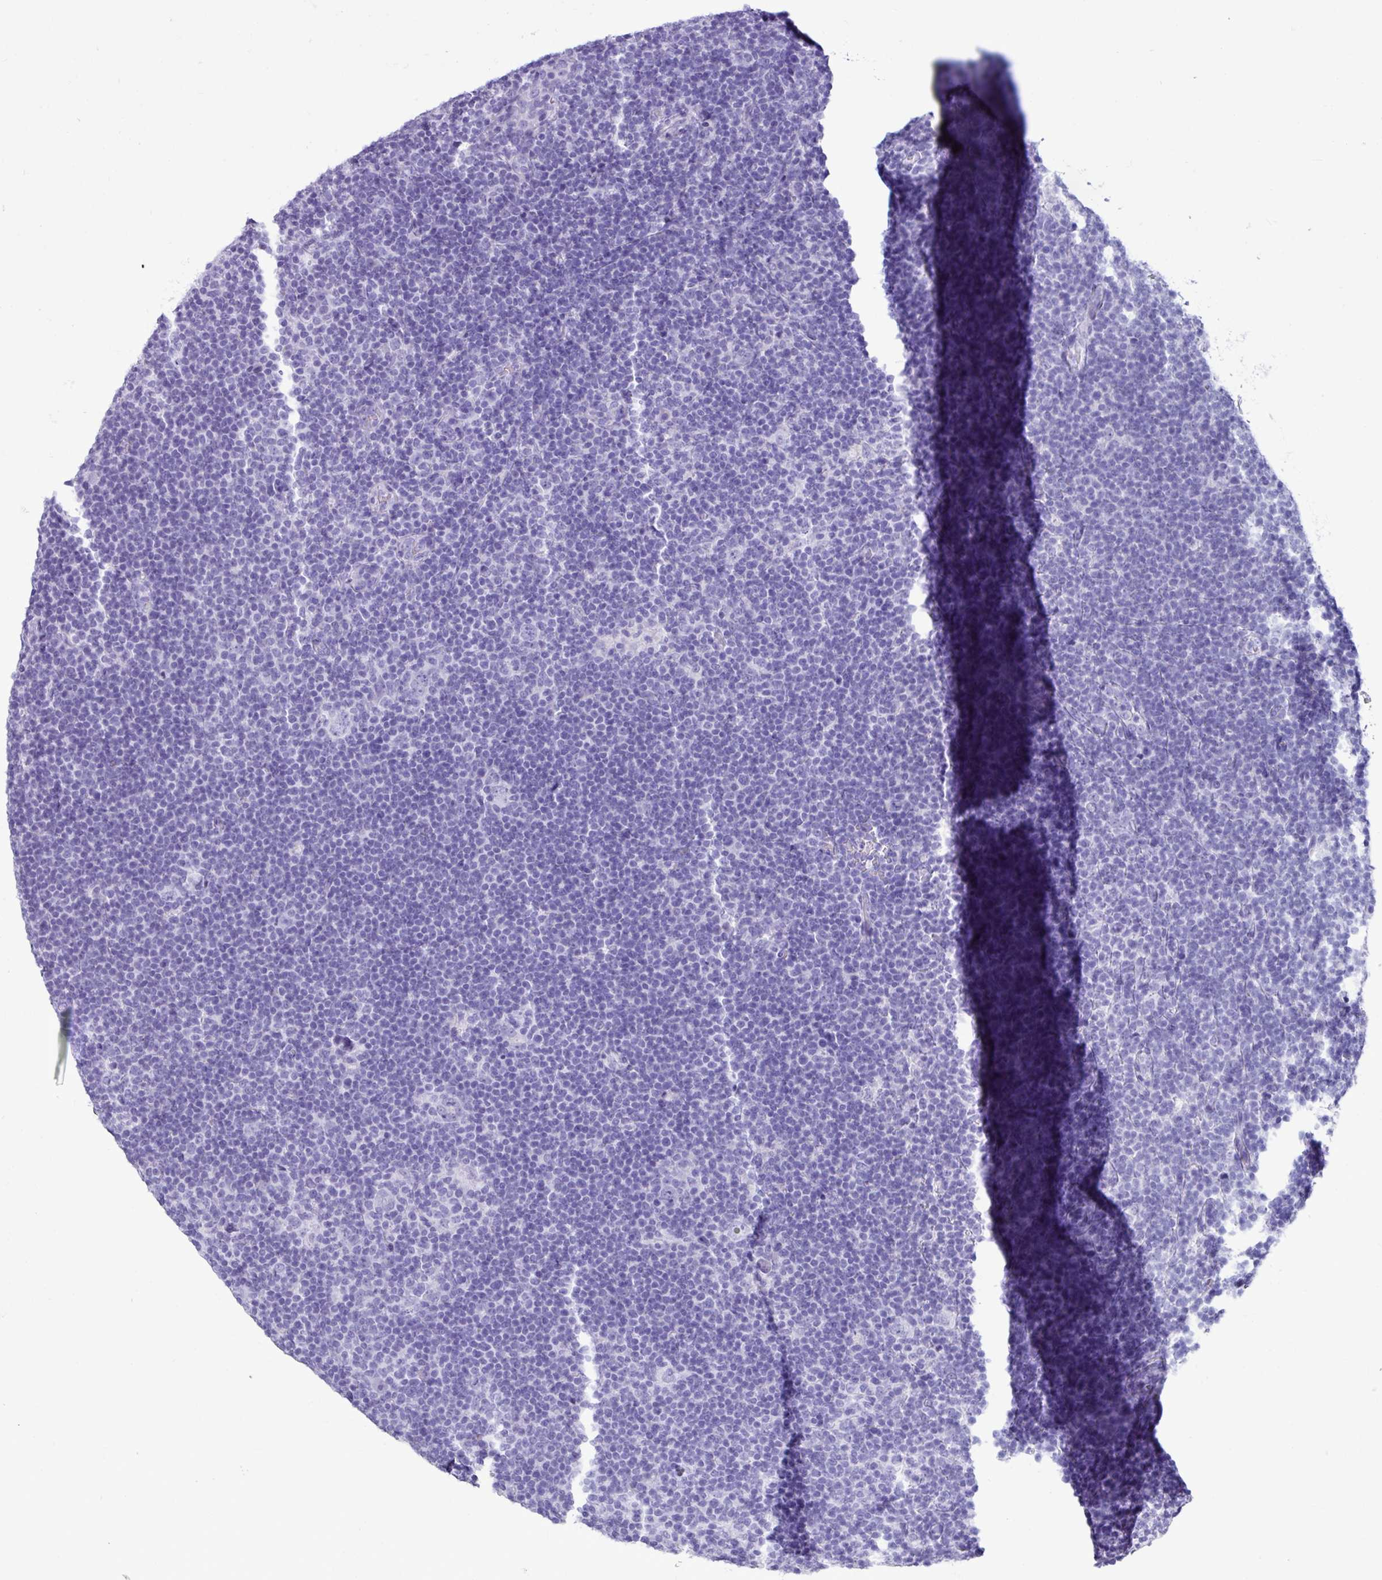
{"staining": {"intensity": "negative", "quantity": "none", "location": "none"}, "tissue": "lymphoma", "cell_type": "Tumor cells", "image_type": "cancer", "snomed": [{"axis": "morphology", "description": "Hodgkin's disease, NOS"}, {"axis": "topography", "description": "Lymph node"}], "caption": "An immunohistochemistry (IHC) histopathology image of lymphoma is shown. There is no staining in tumor cells of lymphoma.", "gene": "STIMATE", "patient": {"sex": "female", "age": 57}}